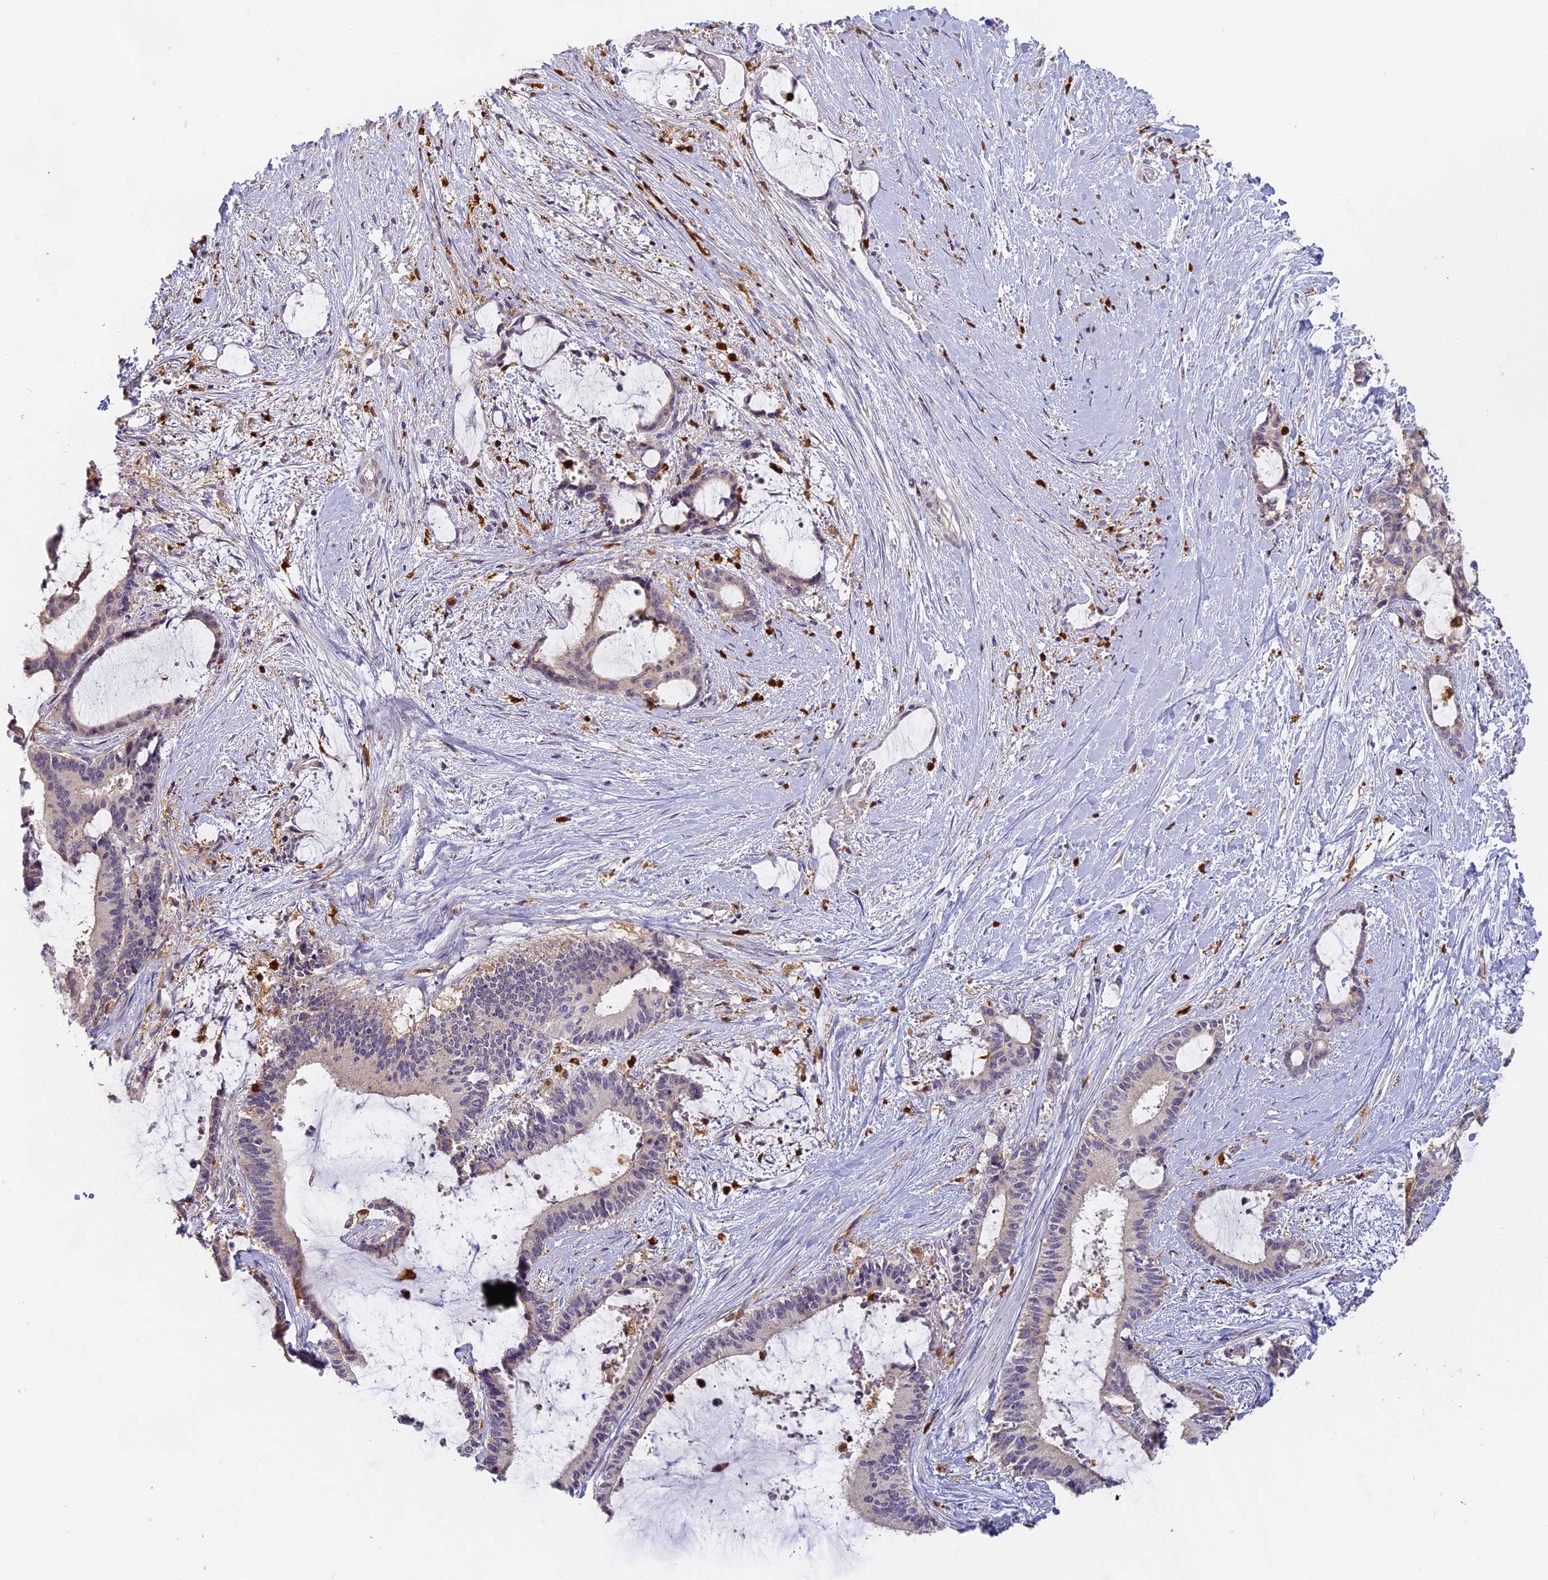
{"staining": {"intensity": "negative", "quantity": "none", "location": "none"}, "tissue": "liver cancer", "cell_type": "Tumor cells", "image_type": "cancer", "snomed": [{"axis": "morphology", "description": "Normal tissue, NOS"}, {"axis": "morphology", "description": "Cholangiocarcinoma"}, {"axis": "topography", "description": "Liver"}, {"axis": "topography", "description": "Peripheral nerve tissue"}], "caption": "A photomicrograph of human liver cholangiocarcinoma is negative for staining in tumor cells.", "gene": "NCF4", "patient": {"sex": "female", "age": 73}}